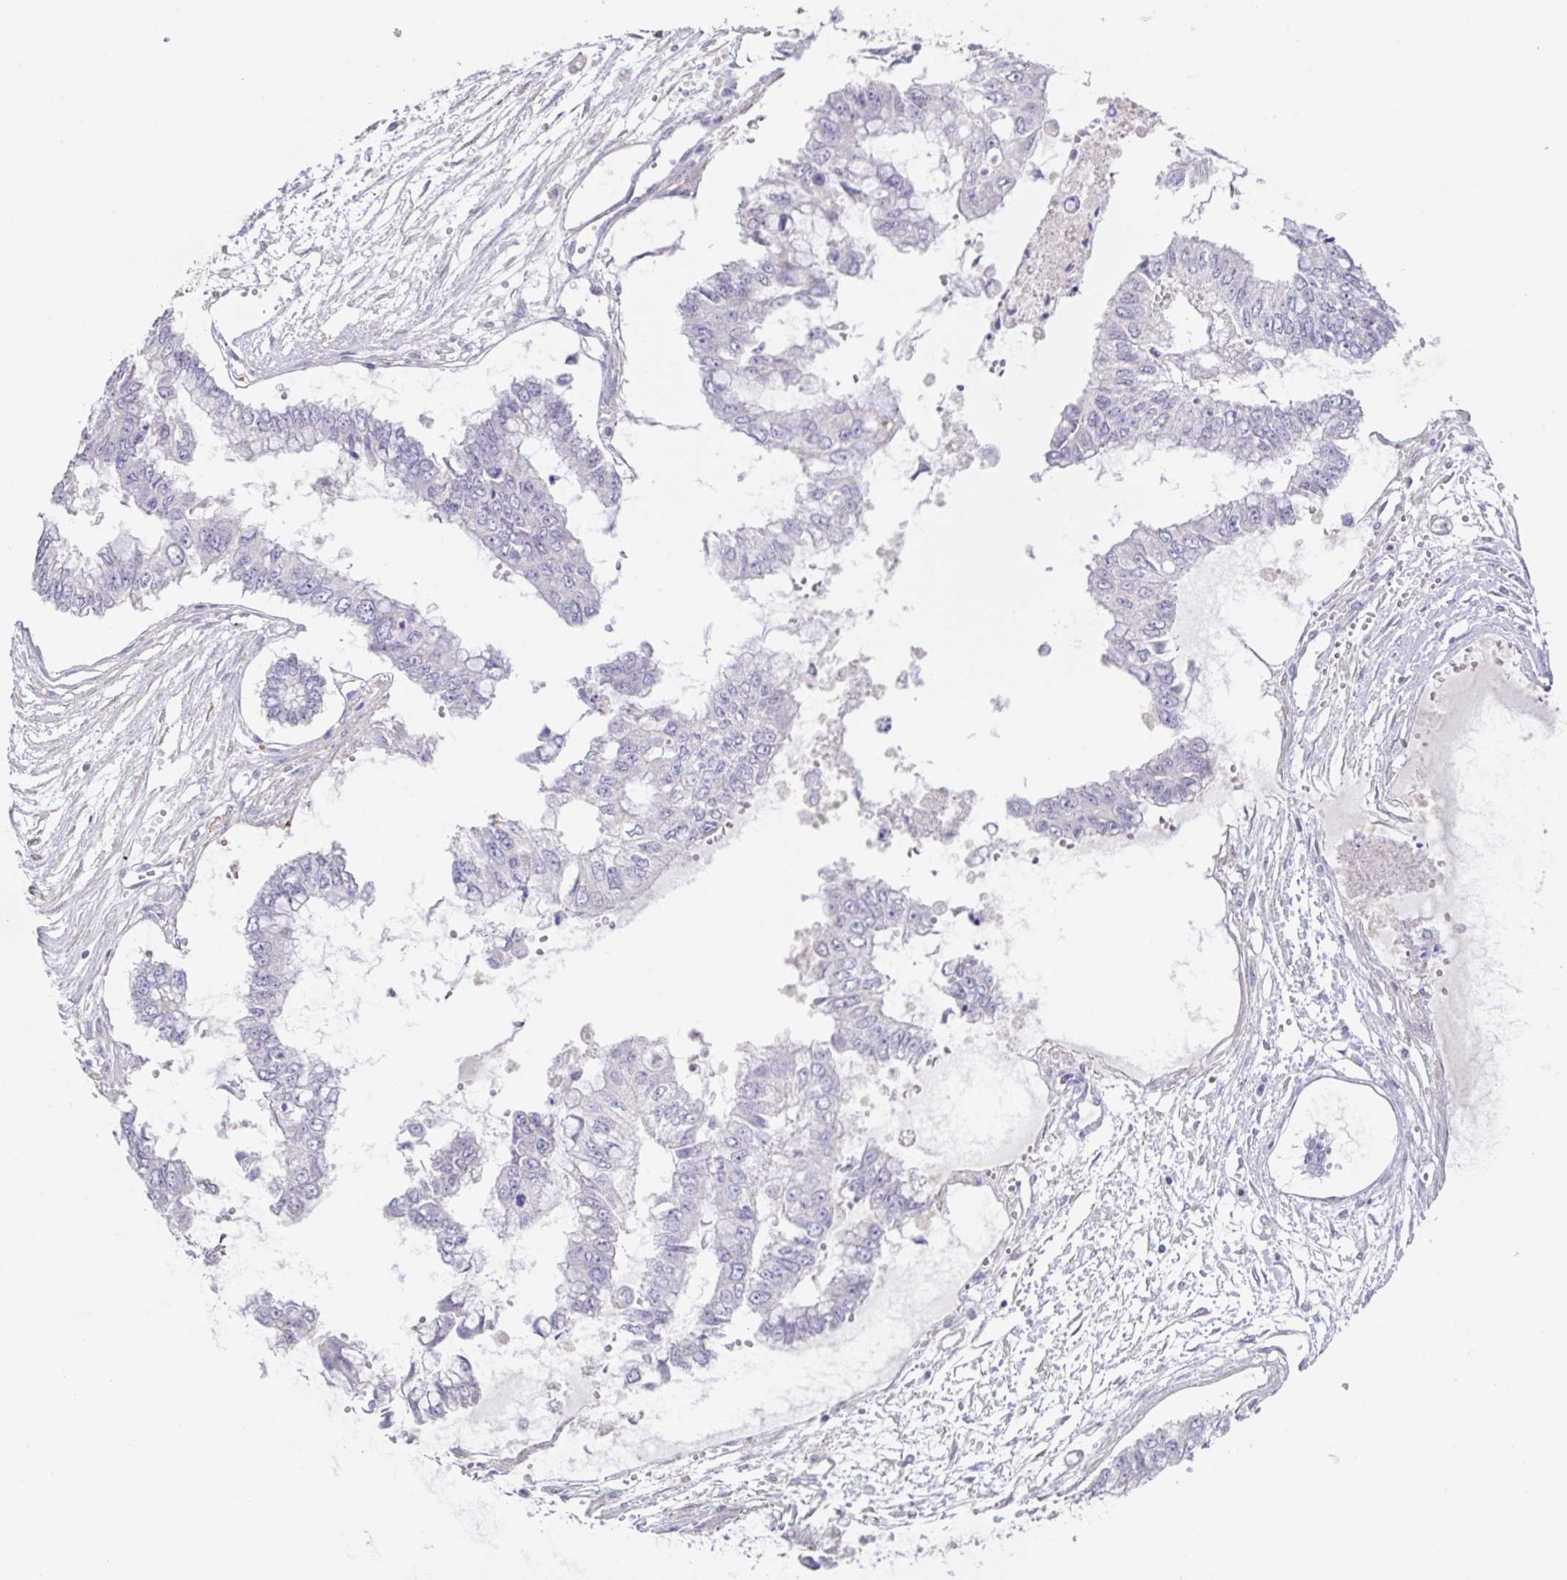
{"staining": {"intensity": "negative", "quantity": "none", "location": "none"}, "tissue": "ovarian cancer", "cell_type": "Tumor cells", "image_type": "cancer", "snomed": [{"axis": "morphology", "description": "Cystadenocarcinoma, mucinous, NOS"}, {"axis": "topography", "description": "Ovary"}], "caption": "High magnification brightfield microscopy of ovarian mucinous cystadenocarcinoma stained with DAB (3,3'-diaminobenzidine) (brown) and counterstained with hematoxylin (blue): tumor cells show no significant expression.", "gene": "PYGM", "patient": {"sex": "female", "age": 72}}